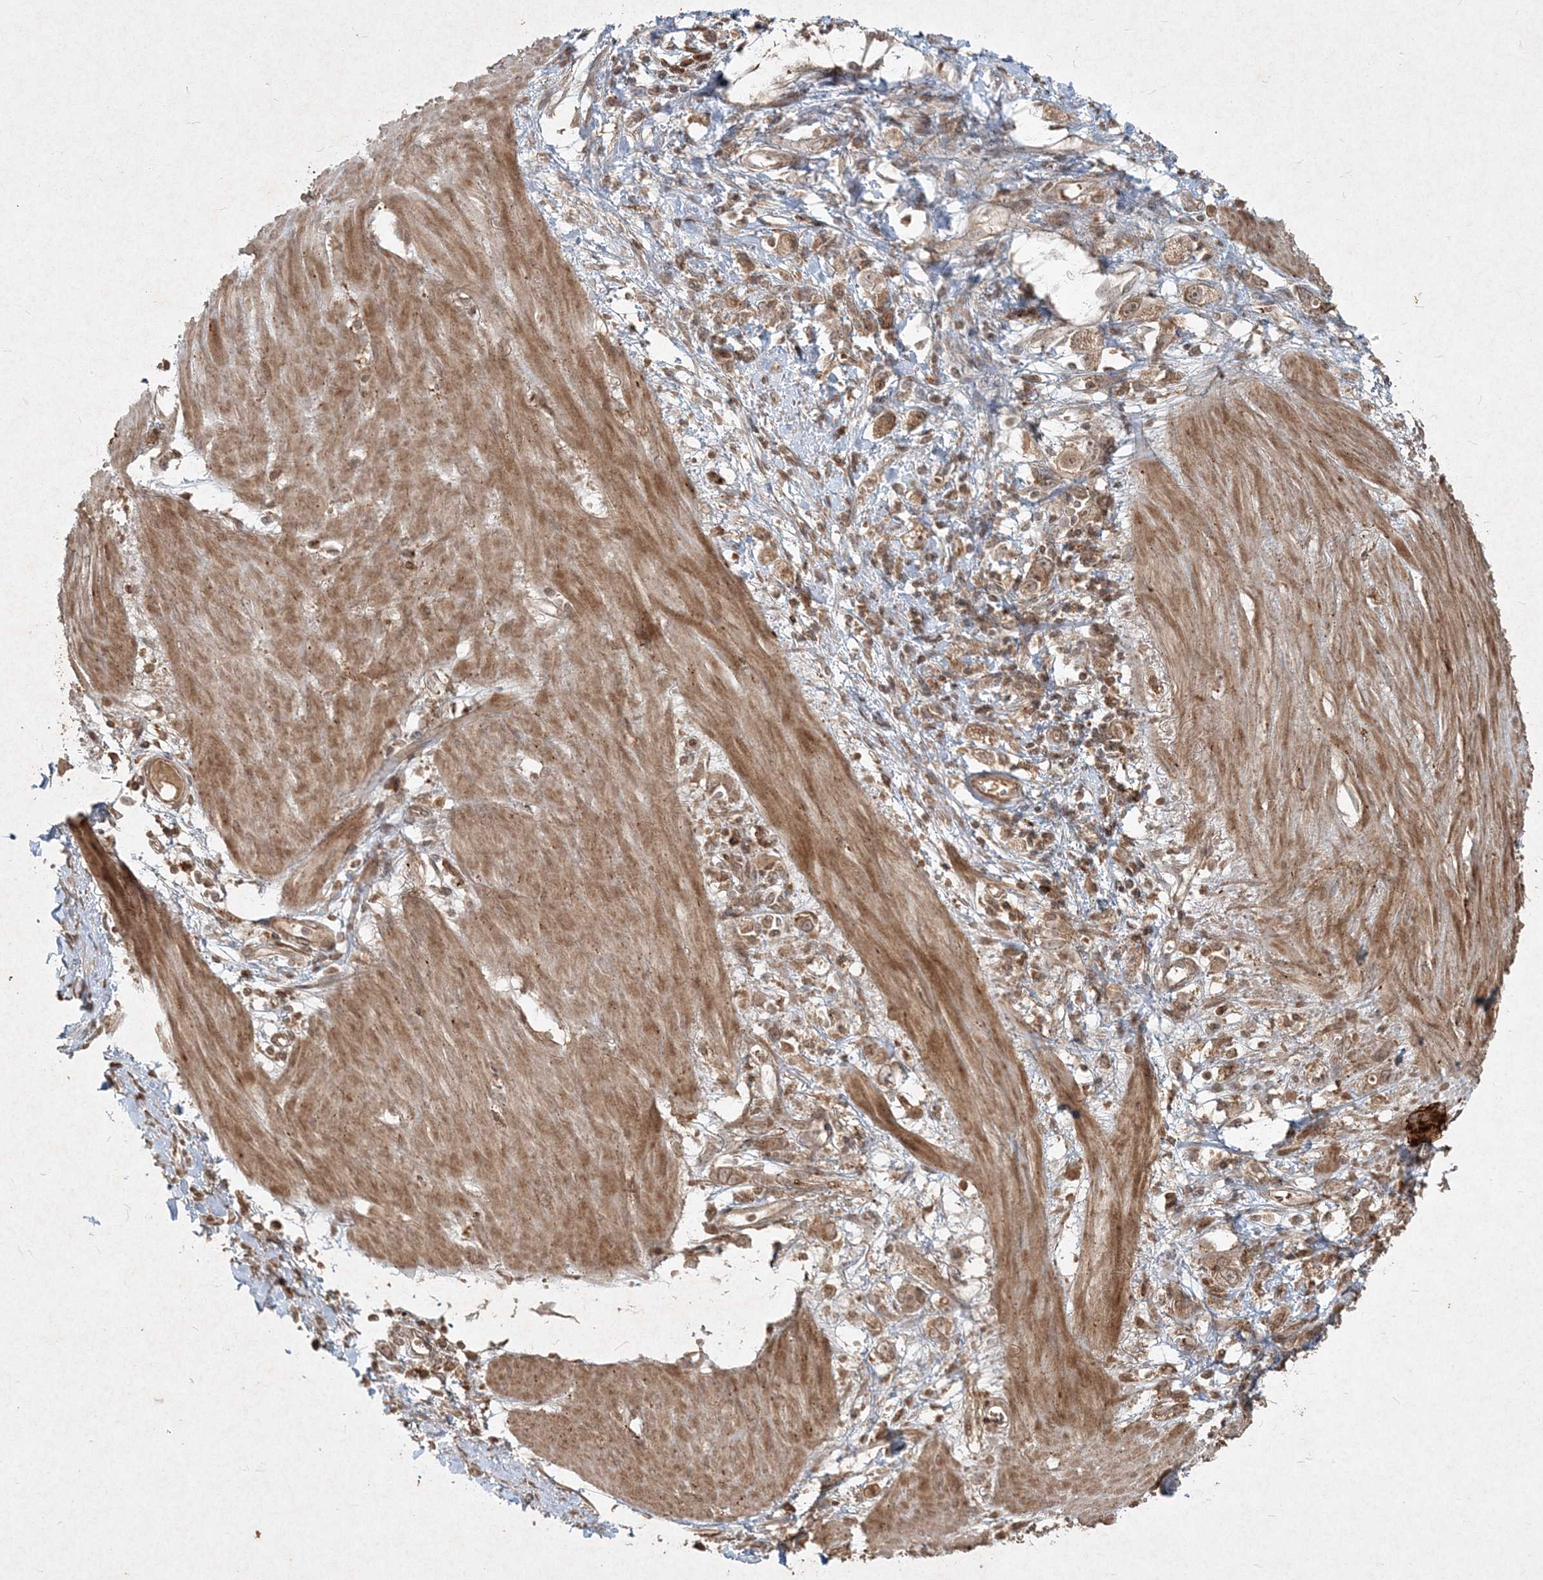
{"staining": {"intensity": "weak", "quantity": ">75%", "location": "cytoplasmic/membranous,nuclear"}, "tissue": "stomach cancer", "cell_type": "Tumor cells", "image_type": "cancer", "snomed": [{"axis": "morphology", "description": "Adenocarcinoma, NOS"}, {"axis": "topography", "description": "Stomach"}], "caption": "Immunohistochemical staining of human stomach cancer shows weak cytoplasmic/membranous and nuclear protein positivity in about >75% of tumor cells.", "gene": "NARS1", "patient": {"sex": "female", "age": 76}}